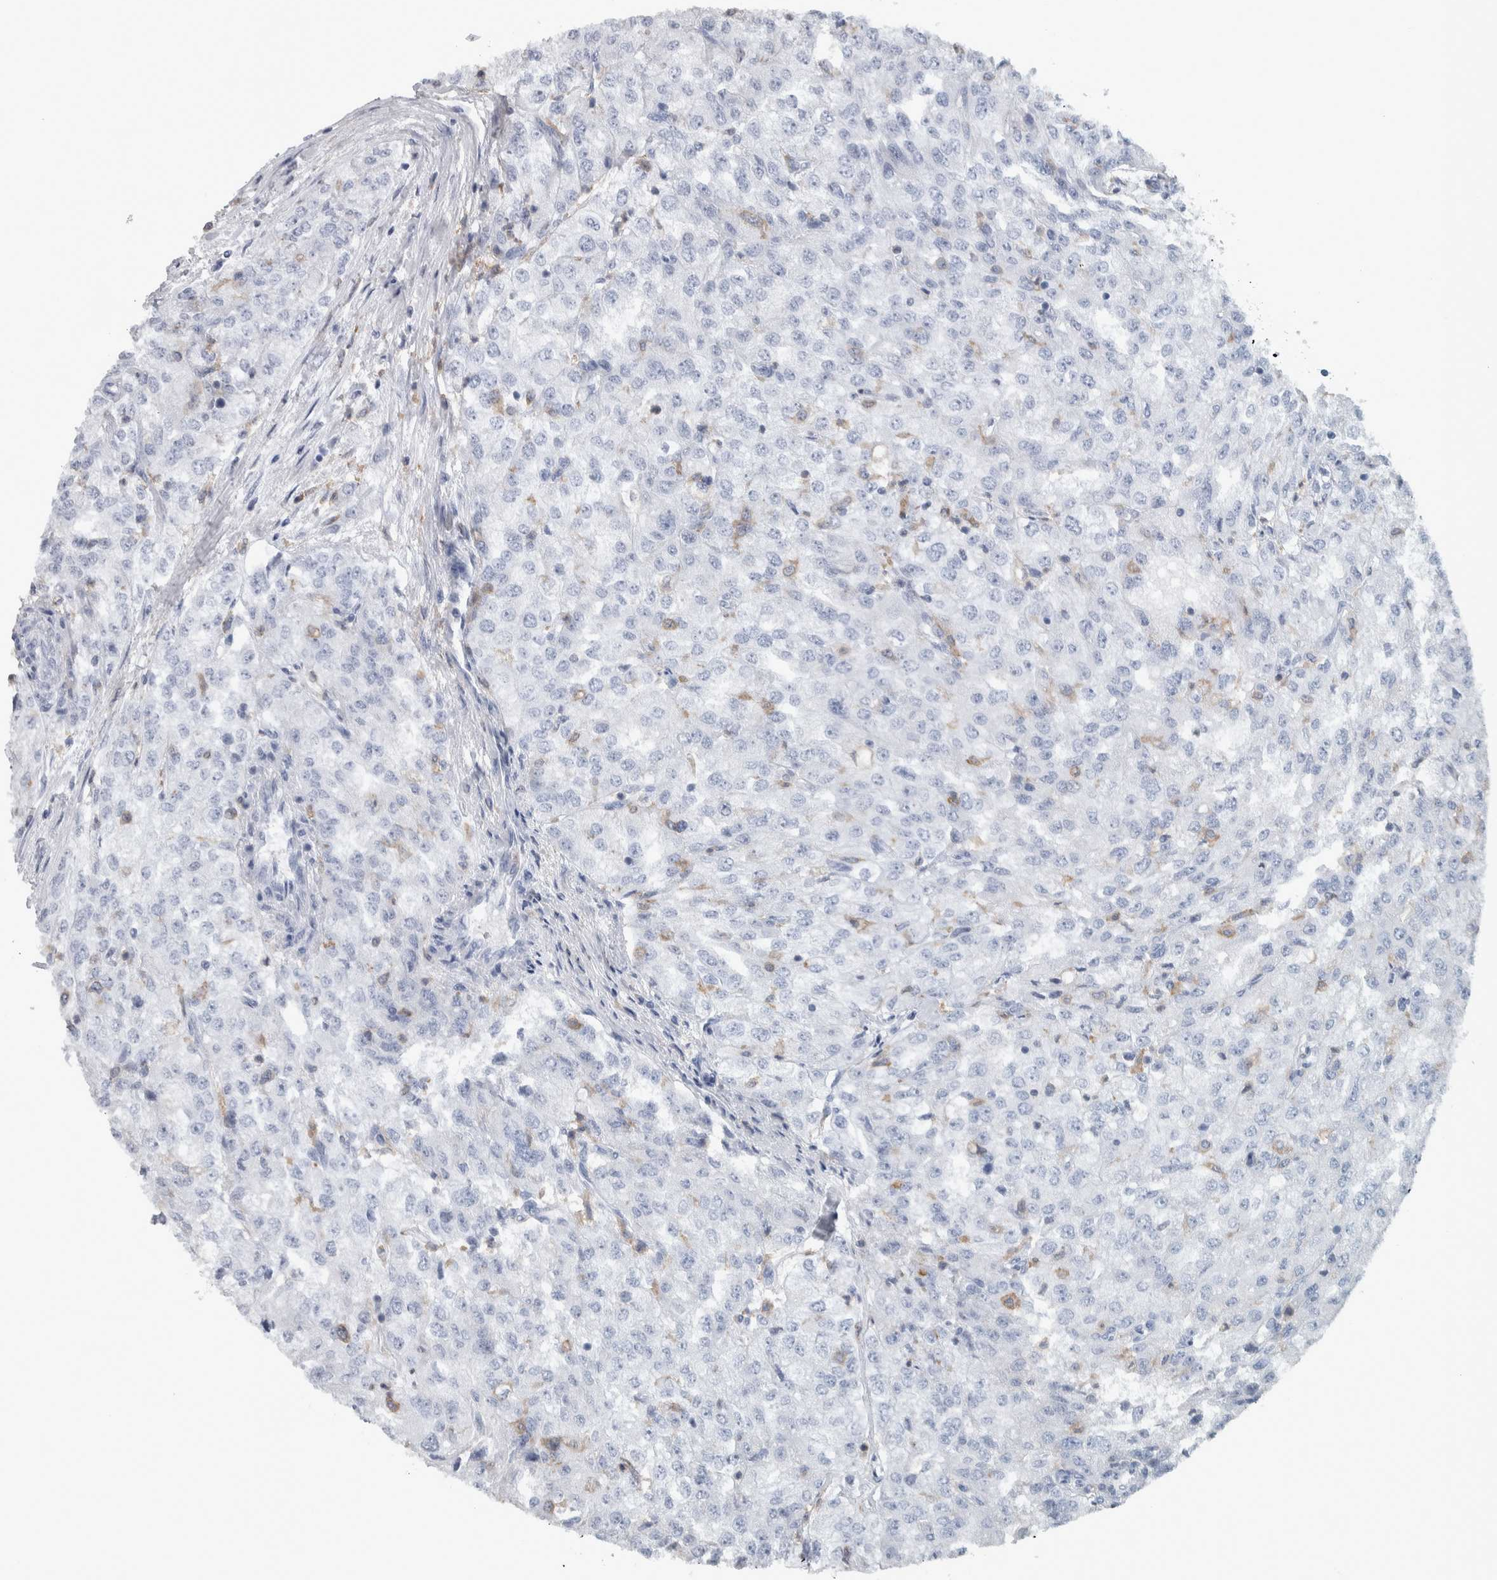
{"staining": {"intensity": "negative", "quantity": "none", "location": "none"}, "tissue": "renal cancer", "cell_type": "Tumor cells", "image_type": "cancer", "snomed": [{"axis": "morphology", "description": "Adenocarcinoma, NOS"}, {"axis": "topography", "description": "Kidney"}], "caption": "Tumor cells show no significant protein positivity in renal adenocarcinoma.", "gene": "SKAP2", "patient": {"sex": "female", "age": 54}}